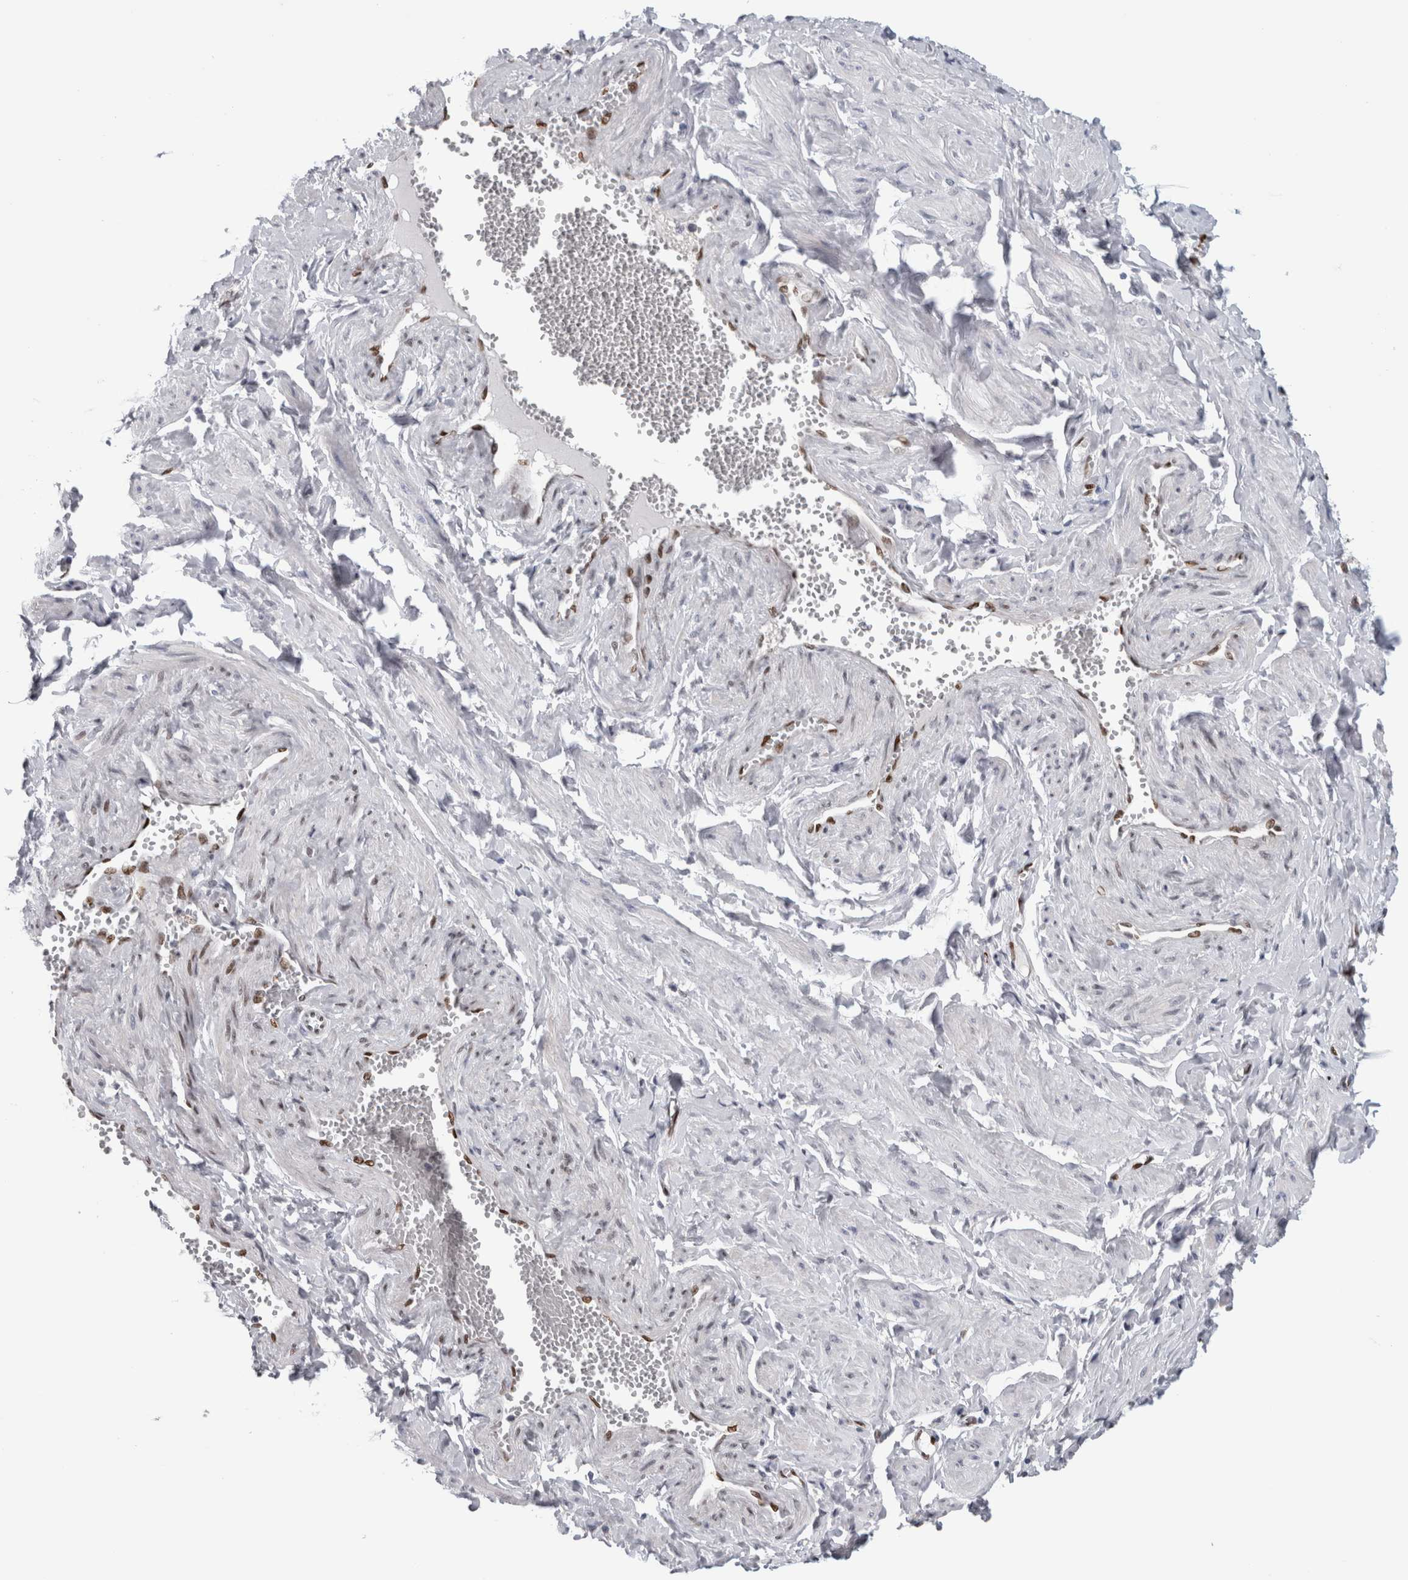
{"staining": {"intensity": "weak", "quantity": "<25%", "location": "nuclear"}, "tissue": "adipose tissue", "cell_type": "Adipocytes", "image_type": "normal", "snomed": [{"axis": "morphology", "description": "Normal tissue, NOS"}, {"axis": "topography", "description": "Vascular tissue"}, {"axis": "topography", "description": "Fallopian tube"}, {"axis": "topography", "description": "Ovary"}], "caption": "Immunohistochemistry of normal adipose tissue shows no staining in adipocytes.", "gene": "IL33", "patient": {"sex": "female", "age": 67}}